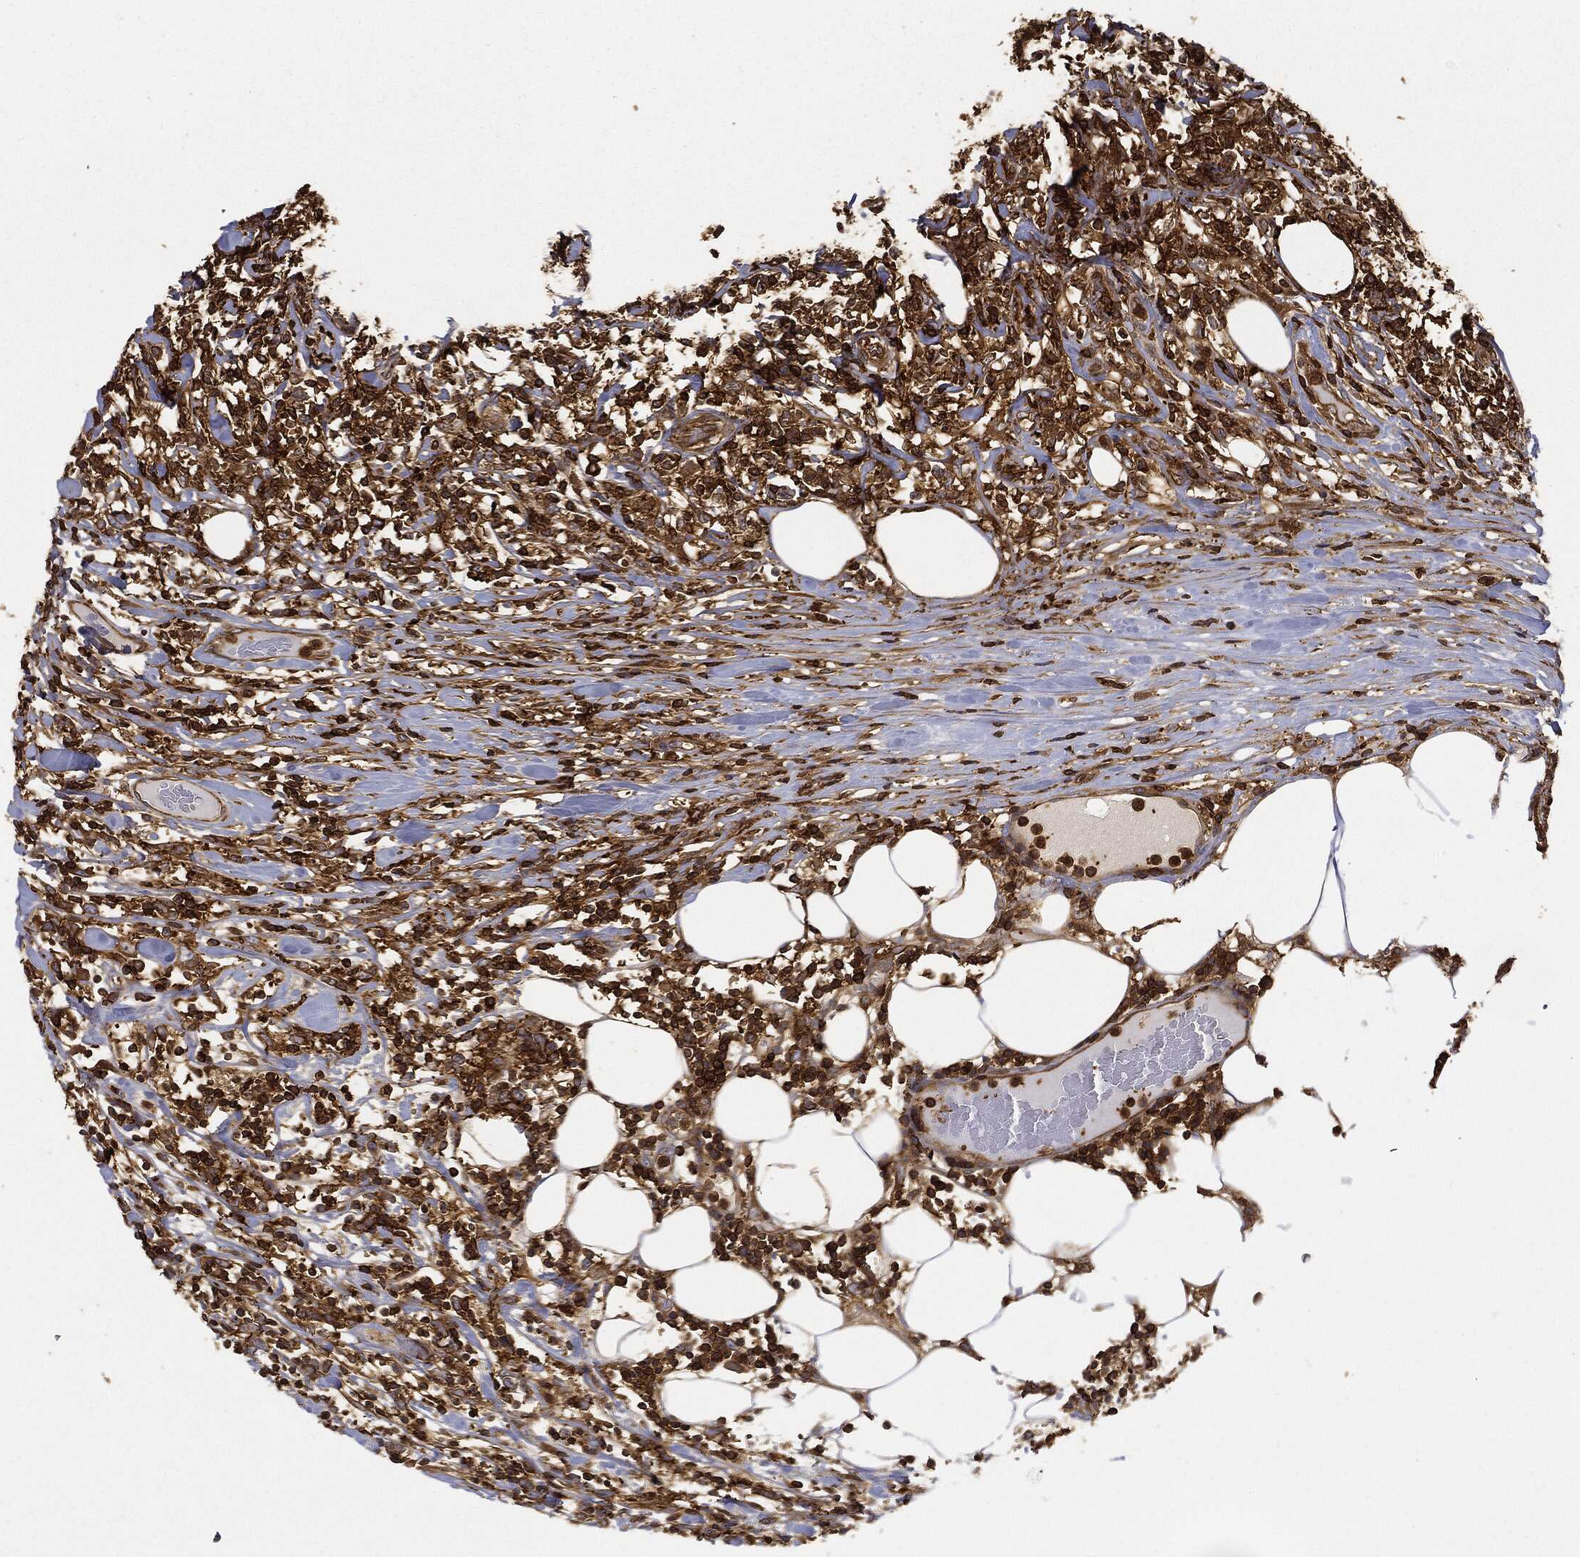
{"staining": {"intensity": "strong", "quantity": ">75%", "location": "cytoplasmic/membranous"}, "tissue": "lymphoma", "cell_type": "Tumor cells", "image_type": "cancer", "snomed": [{"axis": "morphology", "description": "Malignant lymphoma, non-Hodgkin's type, High grade"}, {"axis": "topography", "description": "Lymph node"}], "caption": "There is high levels of strong cytoplasmic/membranous staining in tumor cells of malignant lymphoma, non-Hodgkin's type (high-grade), as demonstrated by immunohistochemical staining (brown color).", "gene": "WDR1", "patient": {"sex": "female", "age": 84}}